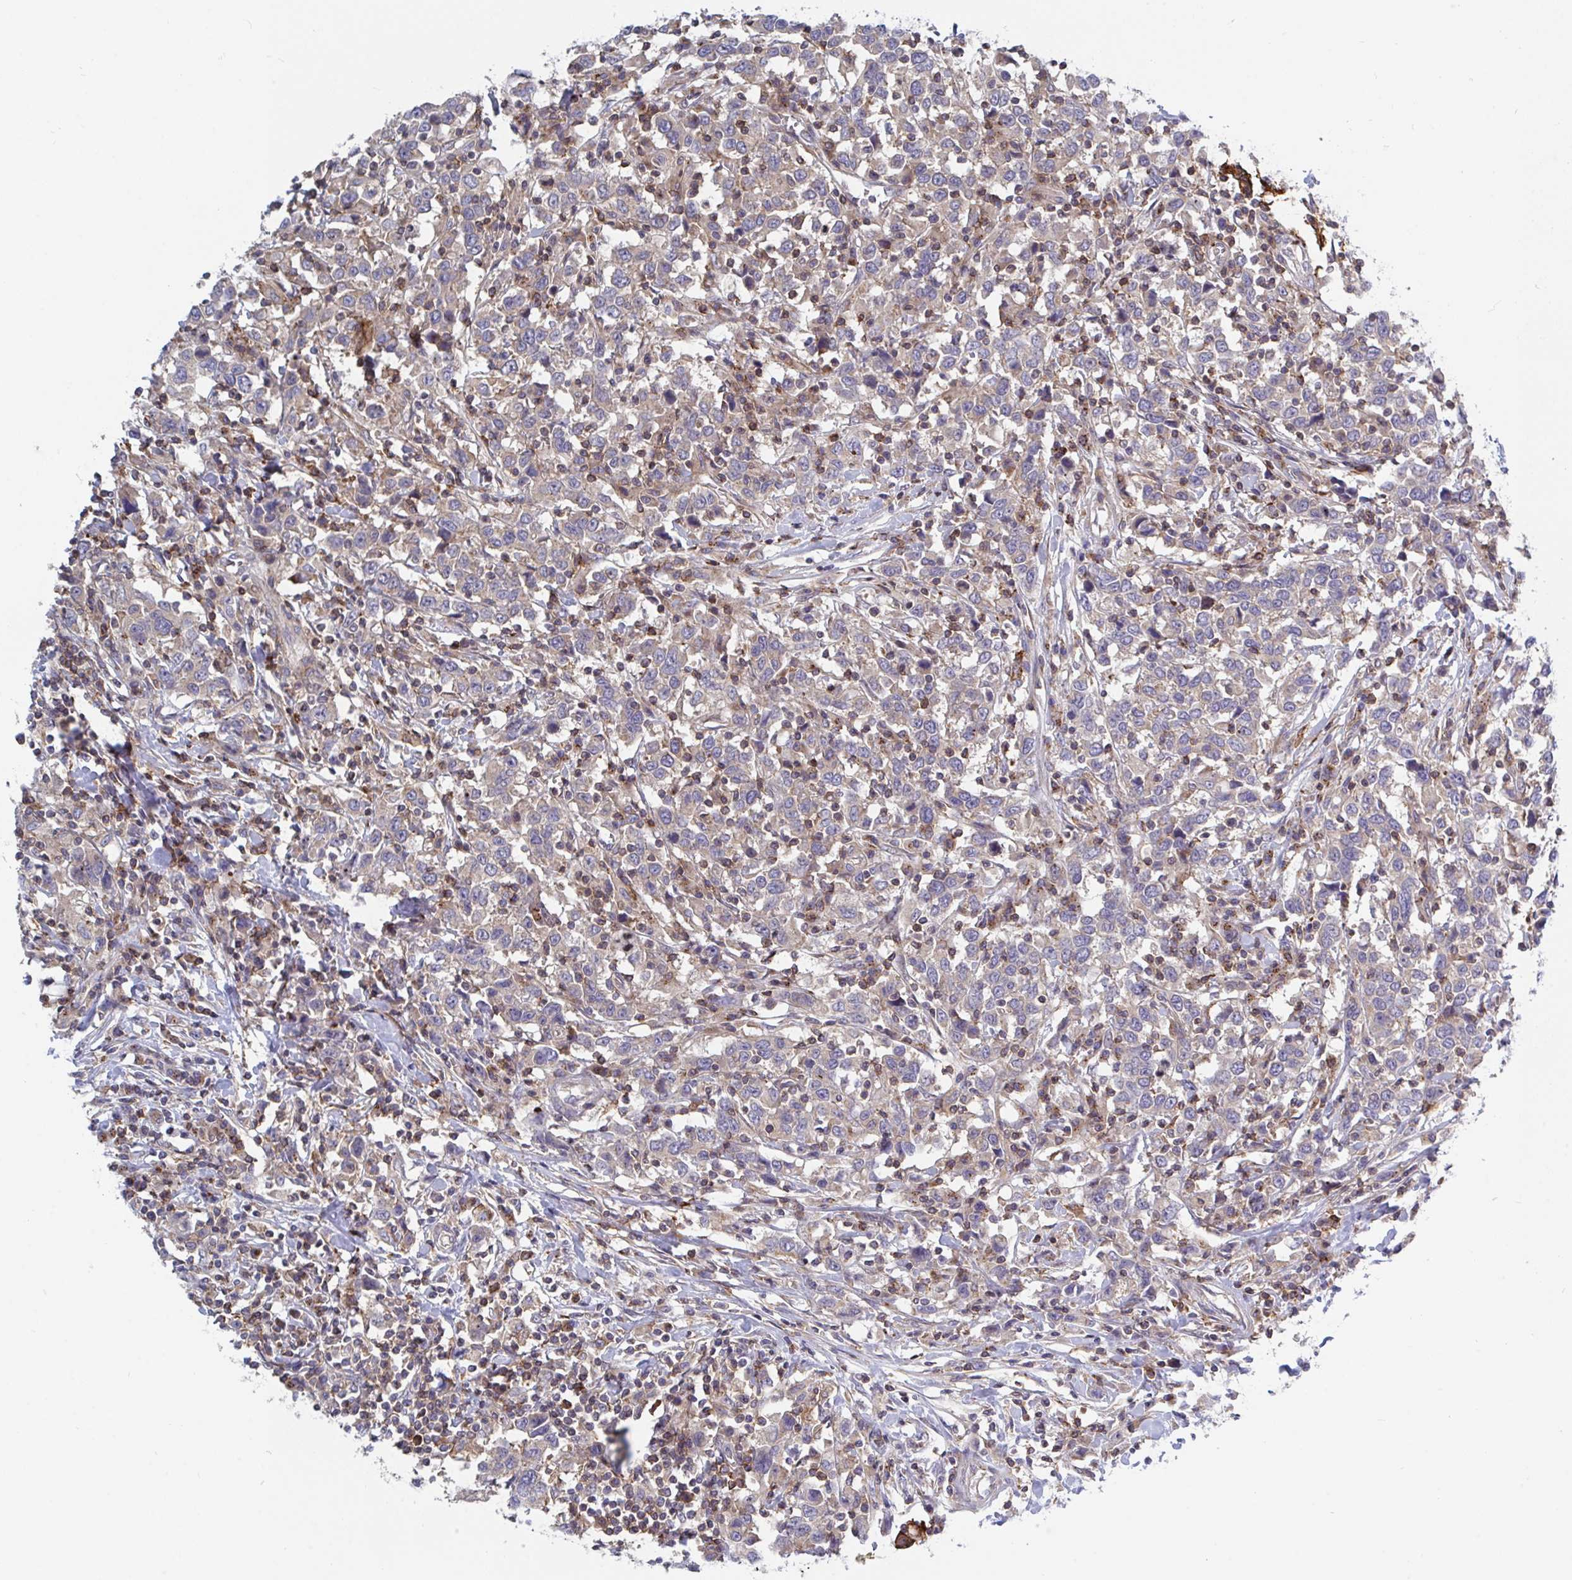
{"staining": {"intensity": "weak", "quantity": "<25%", "location": "cytoplasmic/membranous"}, "tissue": "urothelial cancer", "cell_type": "Tumor cells", "image_type": "cancer", "snomed": [{"axis": "morphology", "description": "Urothelial carcinoma, High grade"}, {"axis": "topography", "description": "Urinary bladder"}], "caption": "This histopathology image is of urothelial cancer stained with IHC to label a protein in brown with the nuclei are counter-stained blue. There is no expression in tumor cells.", "gene": "FRMD3", "patient": {"sex": "male", "age": 61}}